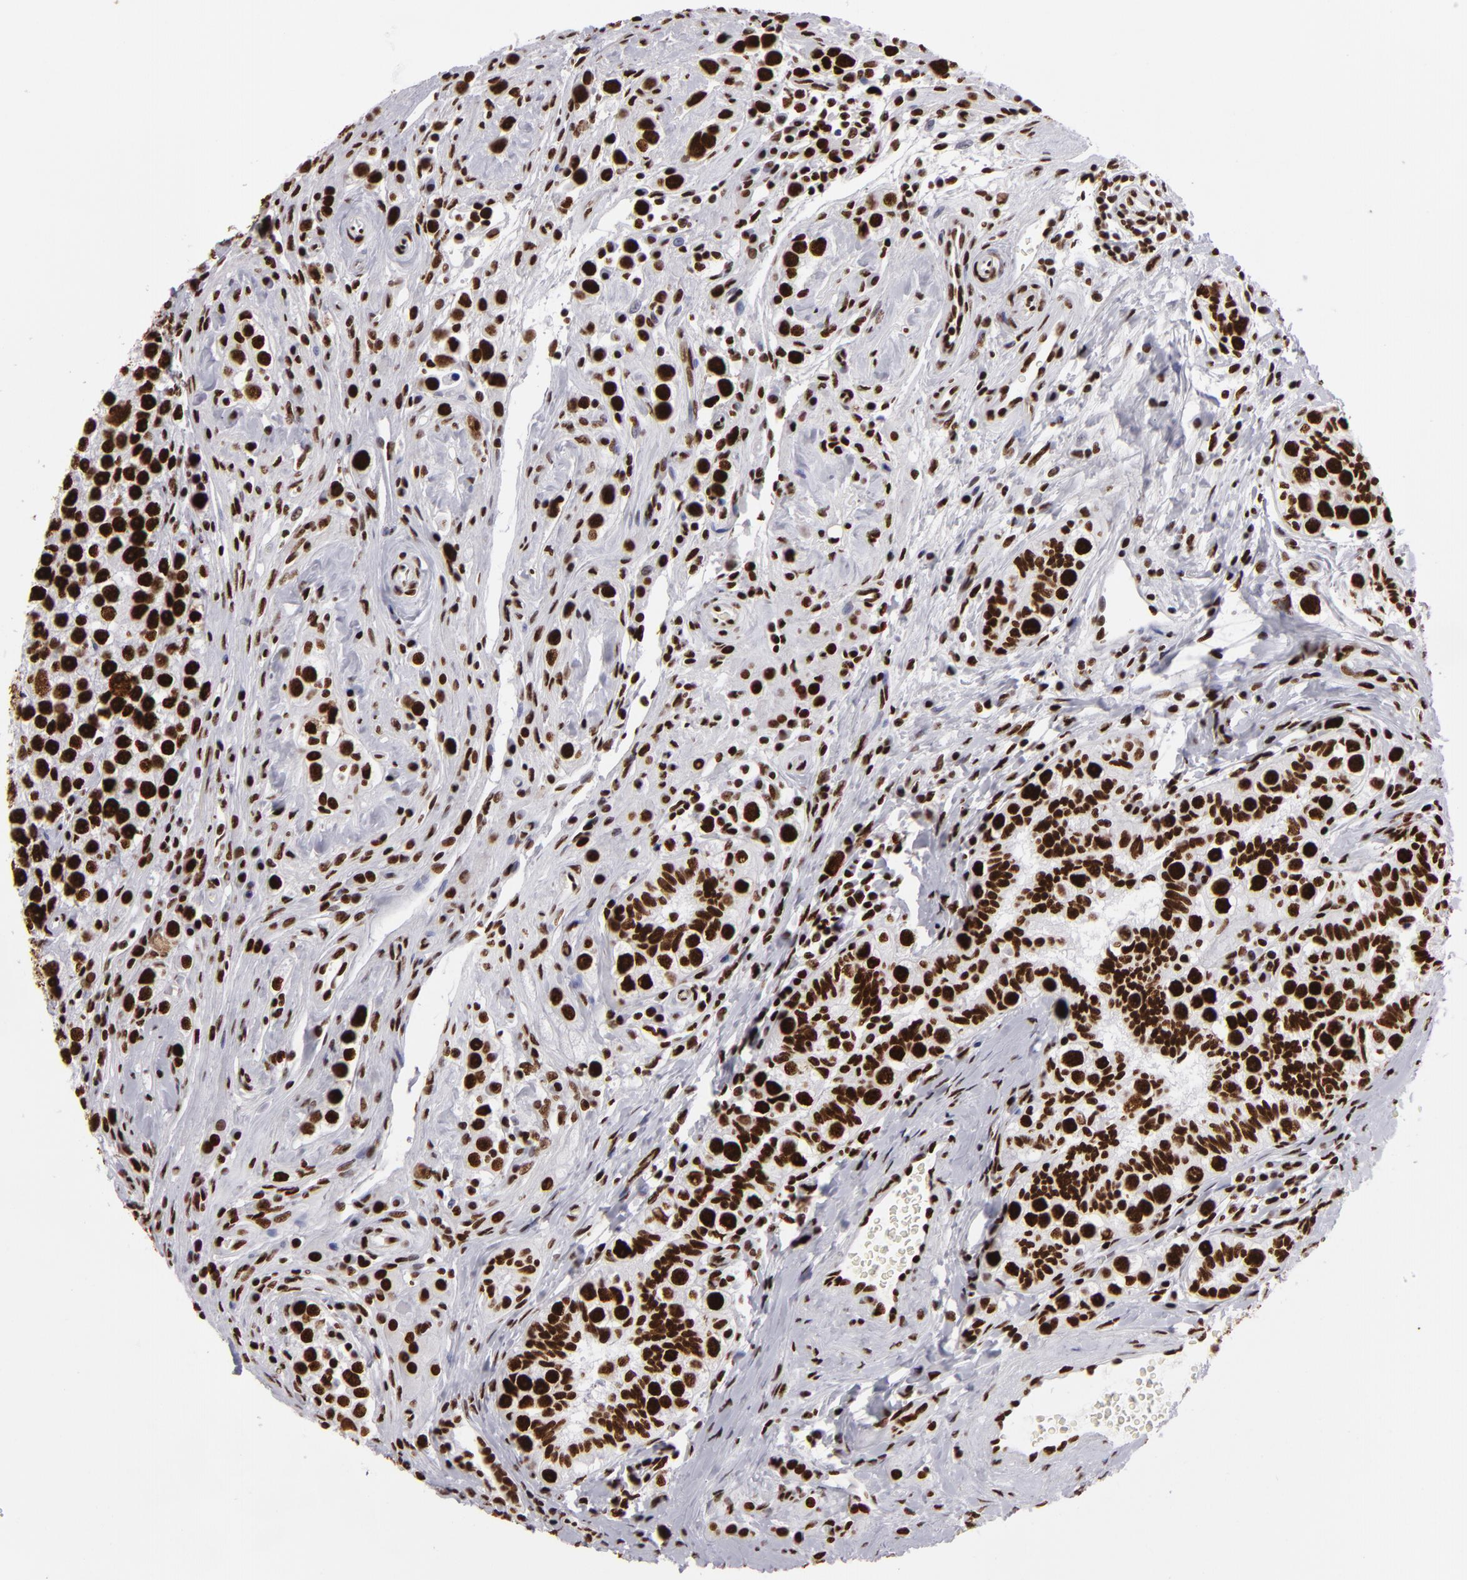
{"staining": {"intensity": "strong", "quantity": ">75%", "location": "nuclear"}, "tissue": "testis cancer", "cell_type": "Tumor cells", "image_type": "cancer", "snomed": [{"axis": "morphology", "description": "Seminoma, NOS"}, {"axis": "topography", "description": "Testis"}], "caption": "Immunohistochemistry (IHC) histopathology image of neoplastic tissue: testis cancer stained using IHC displays high levels of strong protein expression localized specifically in the nuclear of tumor cells, appearing as a nuclear brown color.", "gene": "SAFB", "patient": {"sex": "male", "age": 32}}